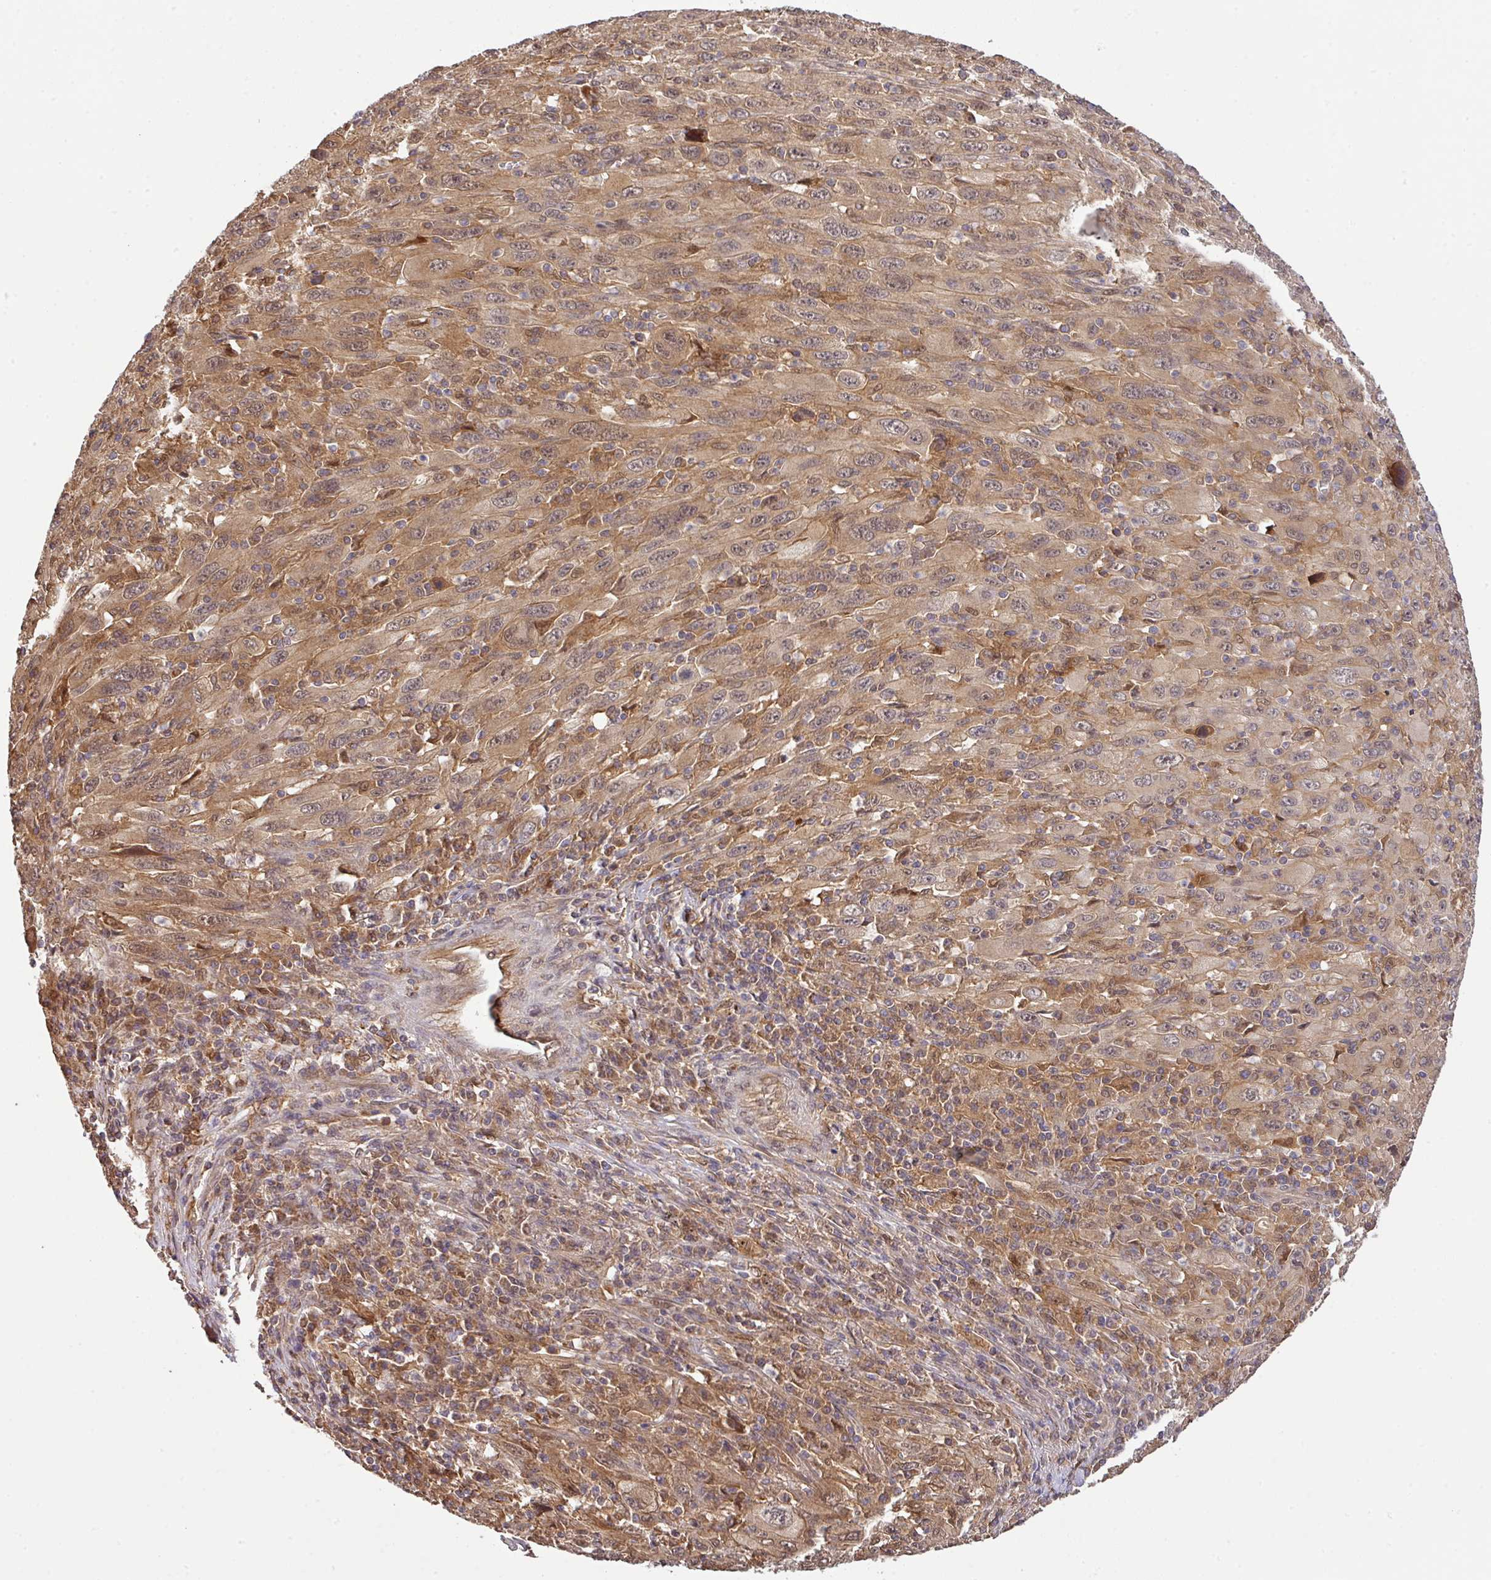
{"staining": {"intensity": "moderate", "quantity": "25%-75%", "location": "cytoplasmic/membranous,nuclear"}, "tissue": "melanoma", "cell_type": "Tumor cells", "image_type": "cancer", "snomed": [{"axis": "morphology", "description": "Malignant melanoma, Metastatic site"}, {"axis": "topography", "description": "Skin"}], "caption": "Immunohistochemical staining of melanoma displays moderate cytoplasmic/membranous and nuclear protein positivity in about 25%-75% of tumor cells. (Brightfield microscopy of DAB IHC at high magnification).", "gene": "ARPIN", "patient": {"sex": "female", "age": 56}}